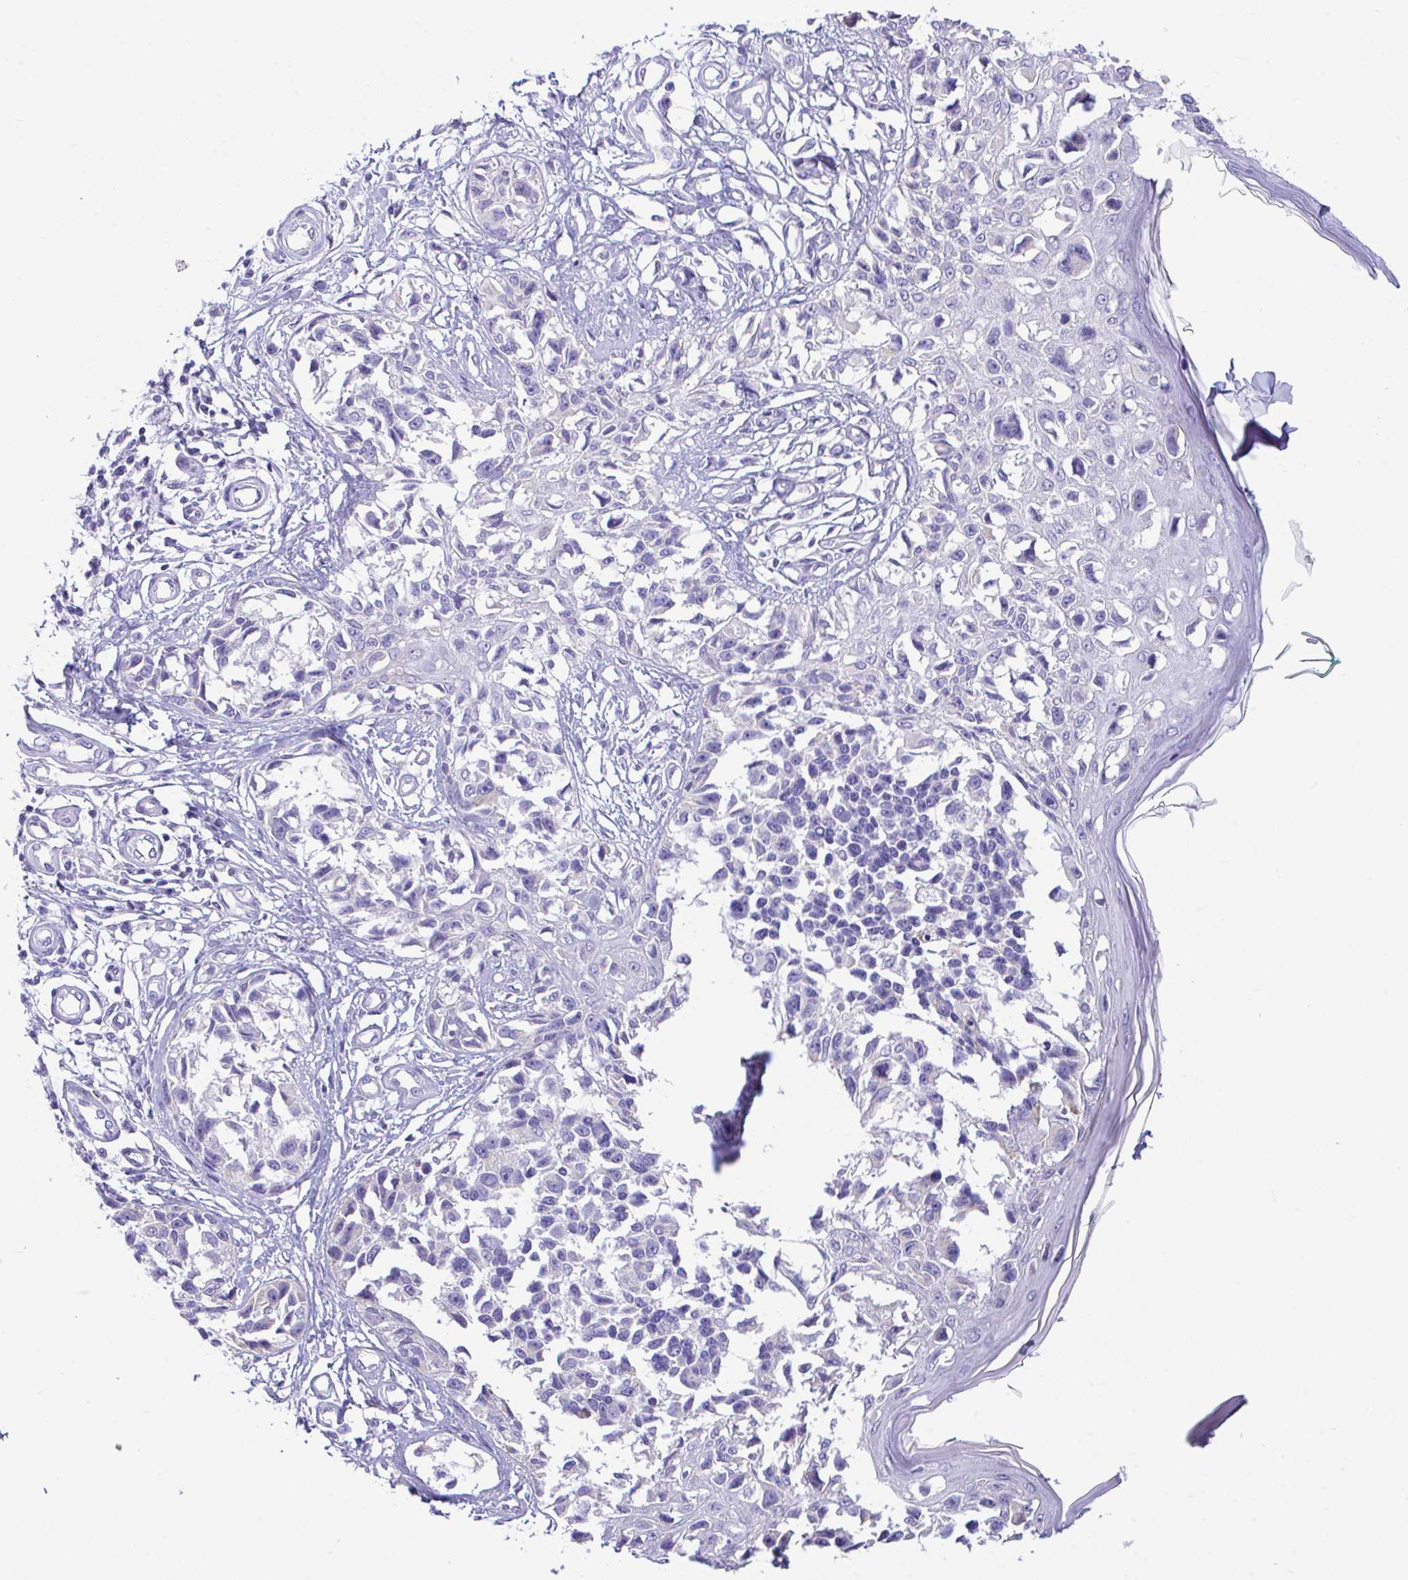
{"staining": {"intensity": "negative", "quantity": "none", "location": "none"}, "tissue": "melanoma", "cell_type": "Tumor cells", "image_type": "cancer", "snomed": [{"axis": "morphology", "description": "Malignant melanoma, NOS"}, {"axis": "topography", "description": "Skin"}], "caption": "Immunohistochemical staining of human malignant melanoma shows no significant positivity in tumor cells.", "gene": "NLRP8", "patient": {"sex": "male", "age": 73}}